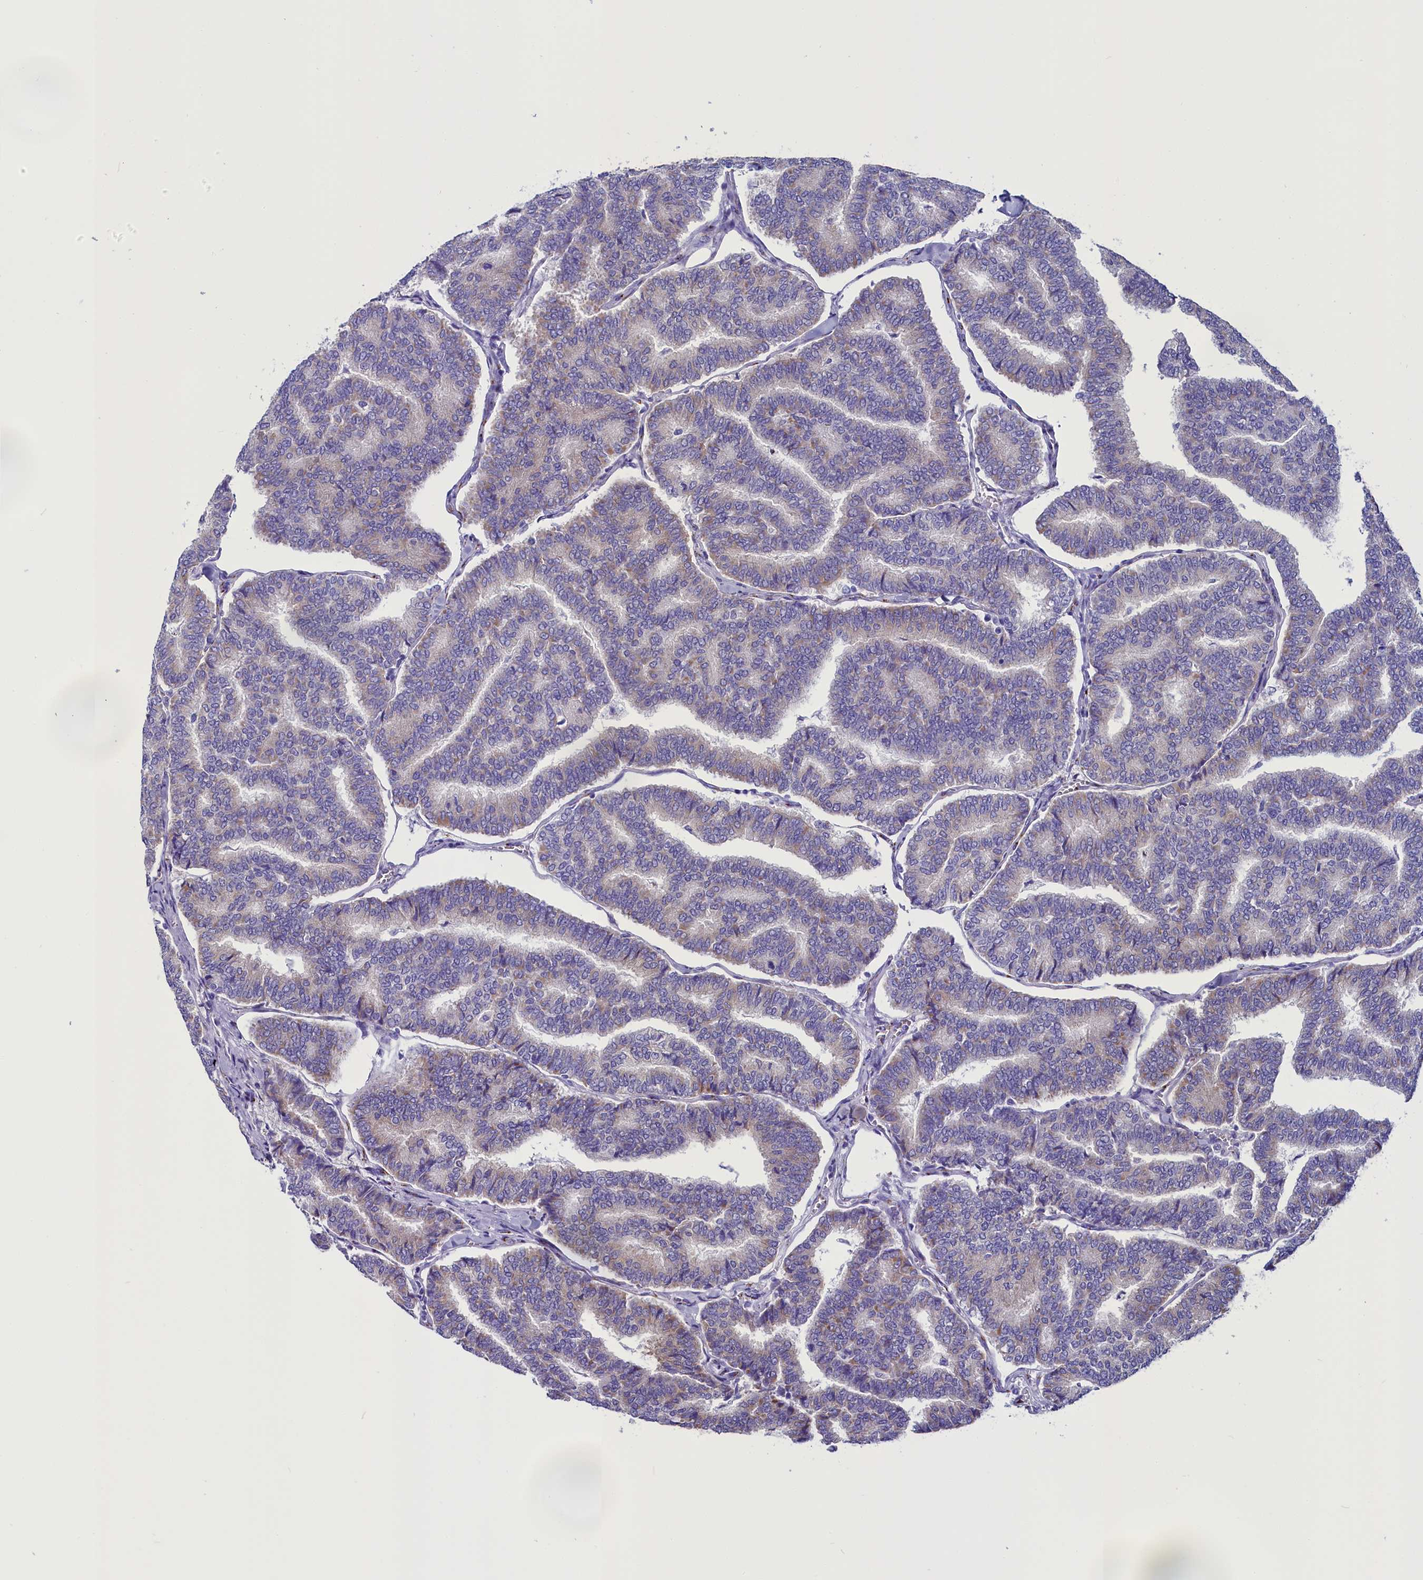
{"staining": {"intensity": "weak", "quantity": "25%-75%", "location": "cytoplasmic/membranous"}, "tissue": "thyroid cancer", "cell_type": "Tumor cells", "image_type": "cancer", "snomed": [{"axis": "morphology", "description": "Papillary adenocarcinoma, NOS"}, {"axis": "topography", "description": "Thyroid gland"}], "caption": "Protein staining demonstrates weak cytoplasmic/membranous positivity in approximately 25%-75% of tumor cells in thyroid papillary adenocarcinoma. Immunohistochemistry (ihc) stains the protein in brown and the nuclei are stained blue.", "gene": "AP3B2", "patient": {"sex": "female", "age": 35}}